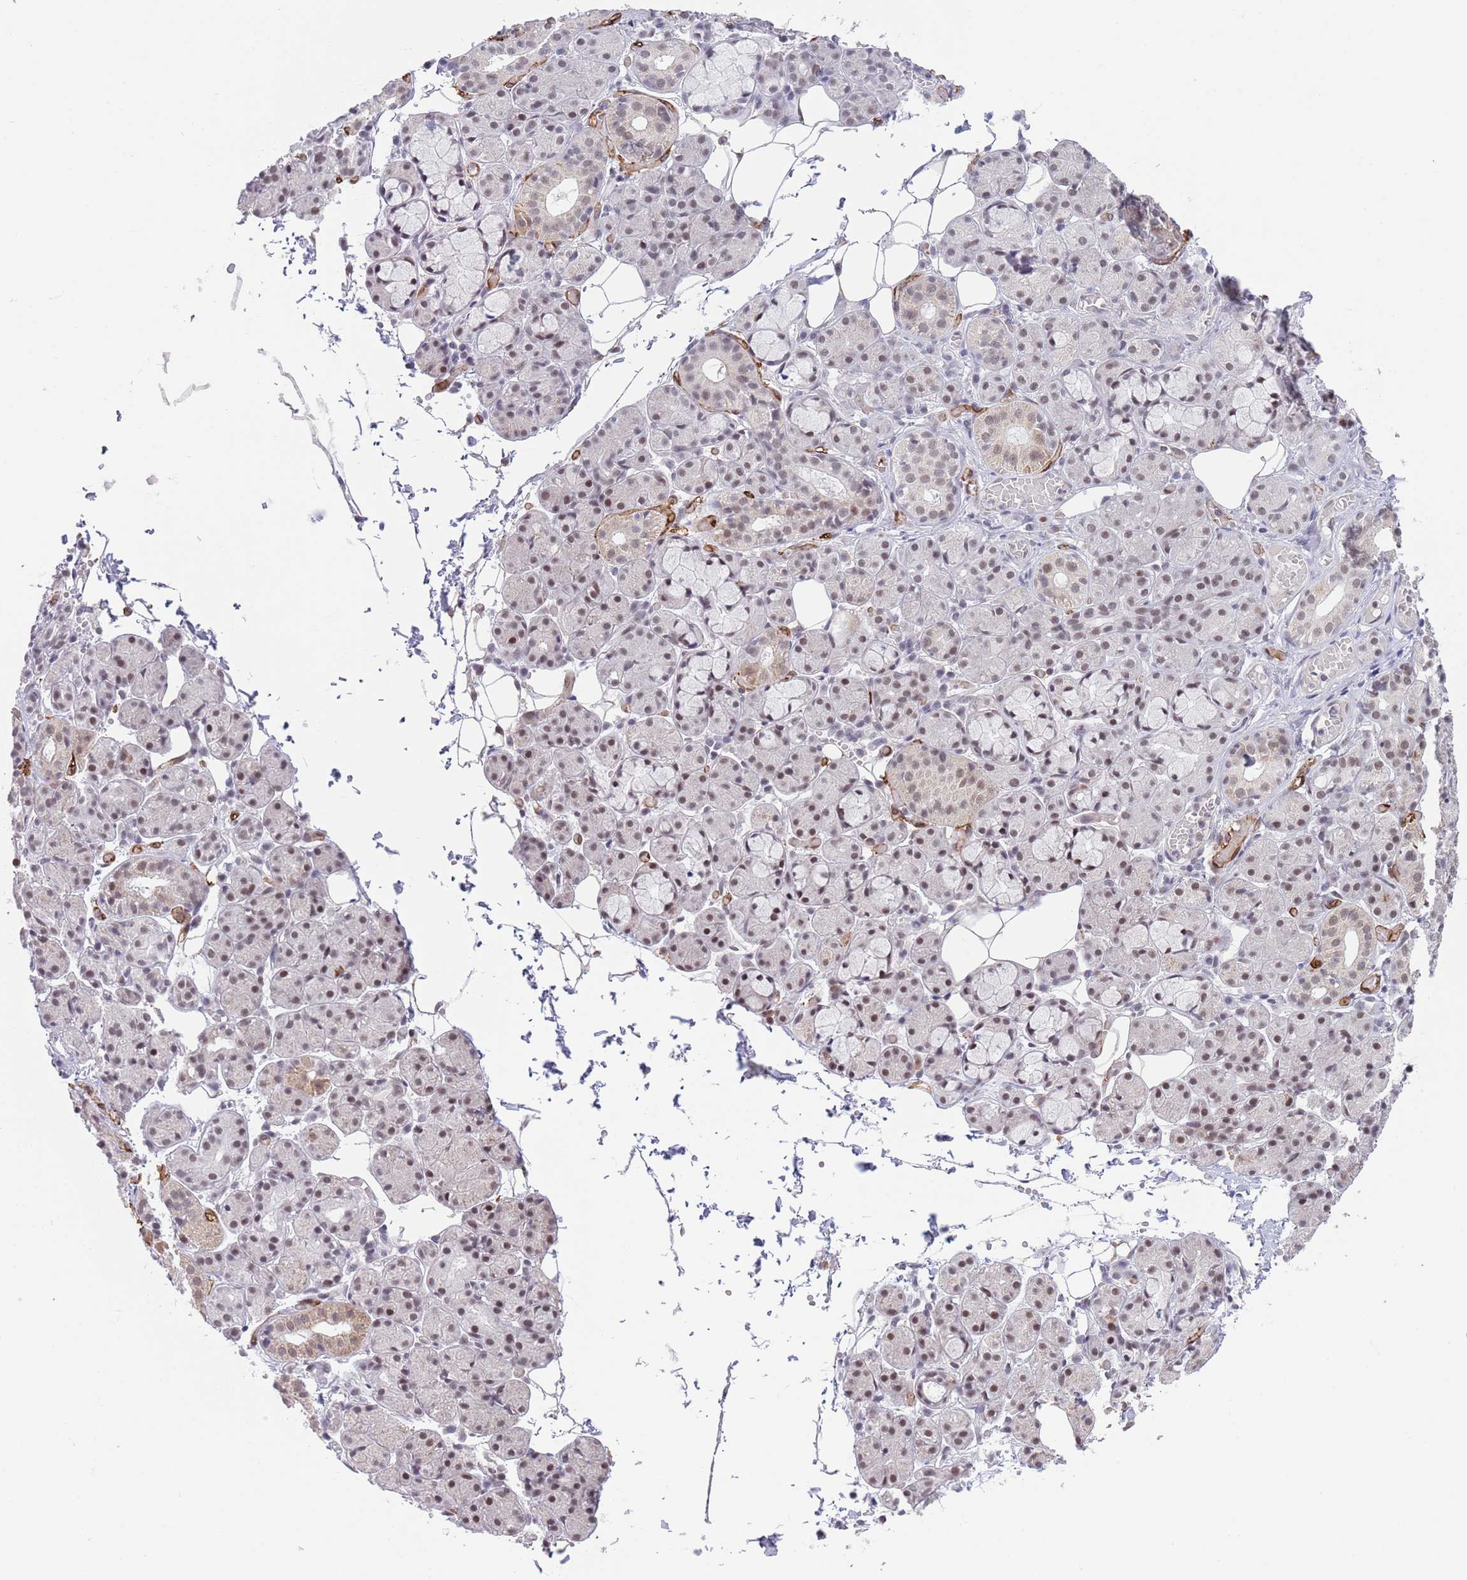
{"staining": {"intensity": "weak", "quantity": ">75%", "location": "nuclear"}, "tissue": "salivary gland", "cell_type": "Glandular cells", "image_type": "normal", "snomed": [{"axis": "morphology", "description": "Normal tissue, NOS"}, {"axis": "topography", "description": "Salivary gland"}], "caption": "Normal salivary gland shows weak nuclear staining in about >75% of glandular cells, visualized by immunohistochemistry. (Stains: DAB in brown, nuclei in blue, Microscopy: brightfield microscopy at high magnification).", "gene": "RFX1", "patient": {"sex": "male", "age": 63}}